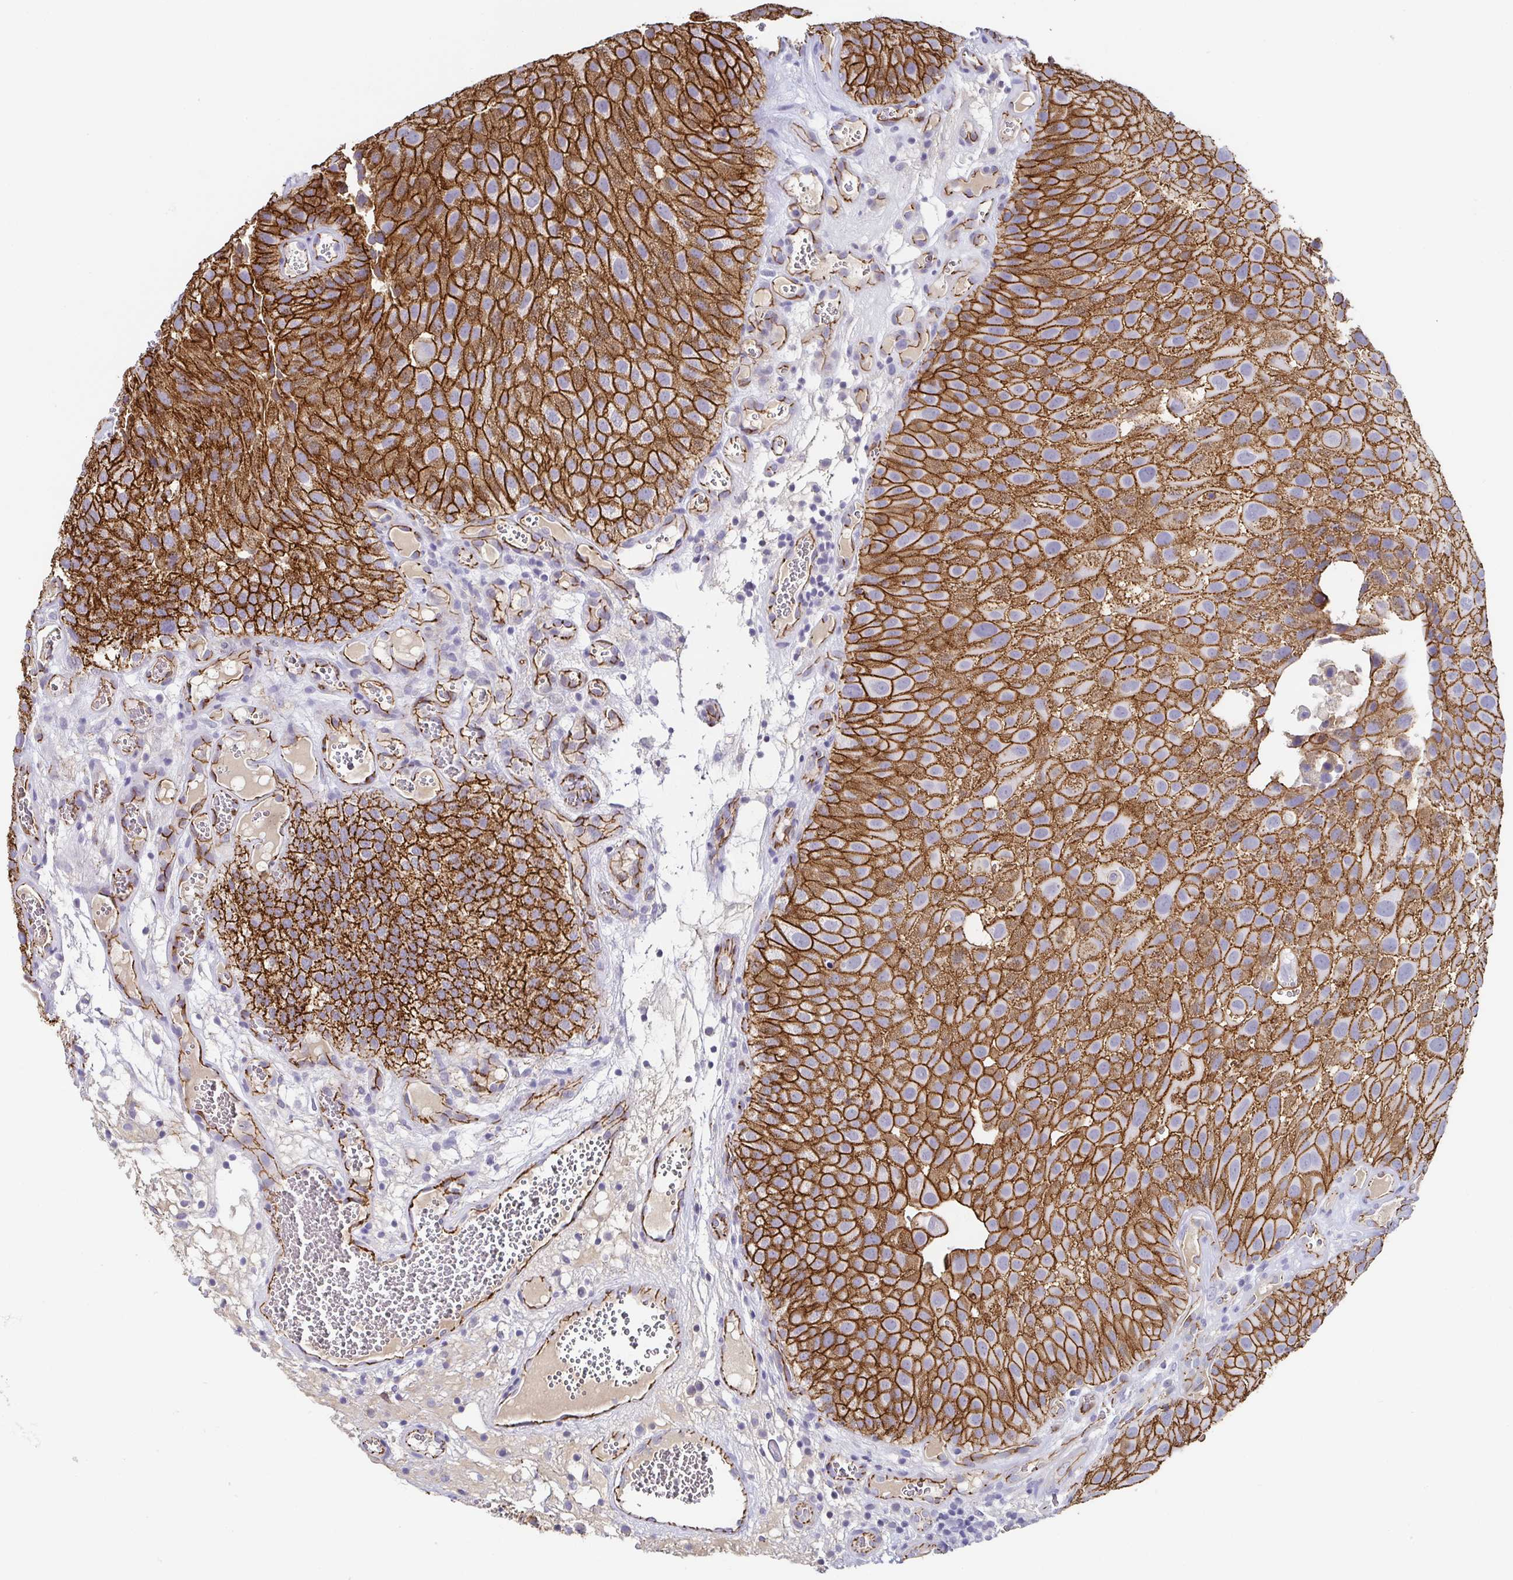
{"staining": {"intensity": "strong", "quantity": ">75%", "location": "cytoplasmic/membranous"}, "tissue": "urothelial cancer", "cell_type": "Tumor cells", "image_type": "cancer", "snomed": [{"axis": "morphology", "description": "Urothelial carcinoma, Low grade"}, {"axis": "topography", "description": "Urinary bladder"}], "caption": "Strong cytoplasmic/membranous expression is identified in approximately >75% of tumor cells in urothelial cancer.", "gene": "PIWIL3", "patient": {"sex": "male", "age": 72}}